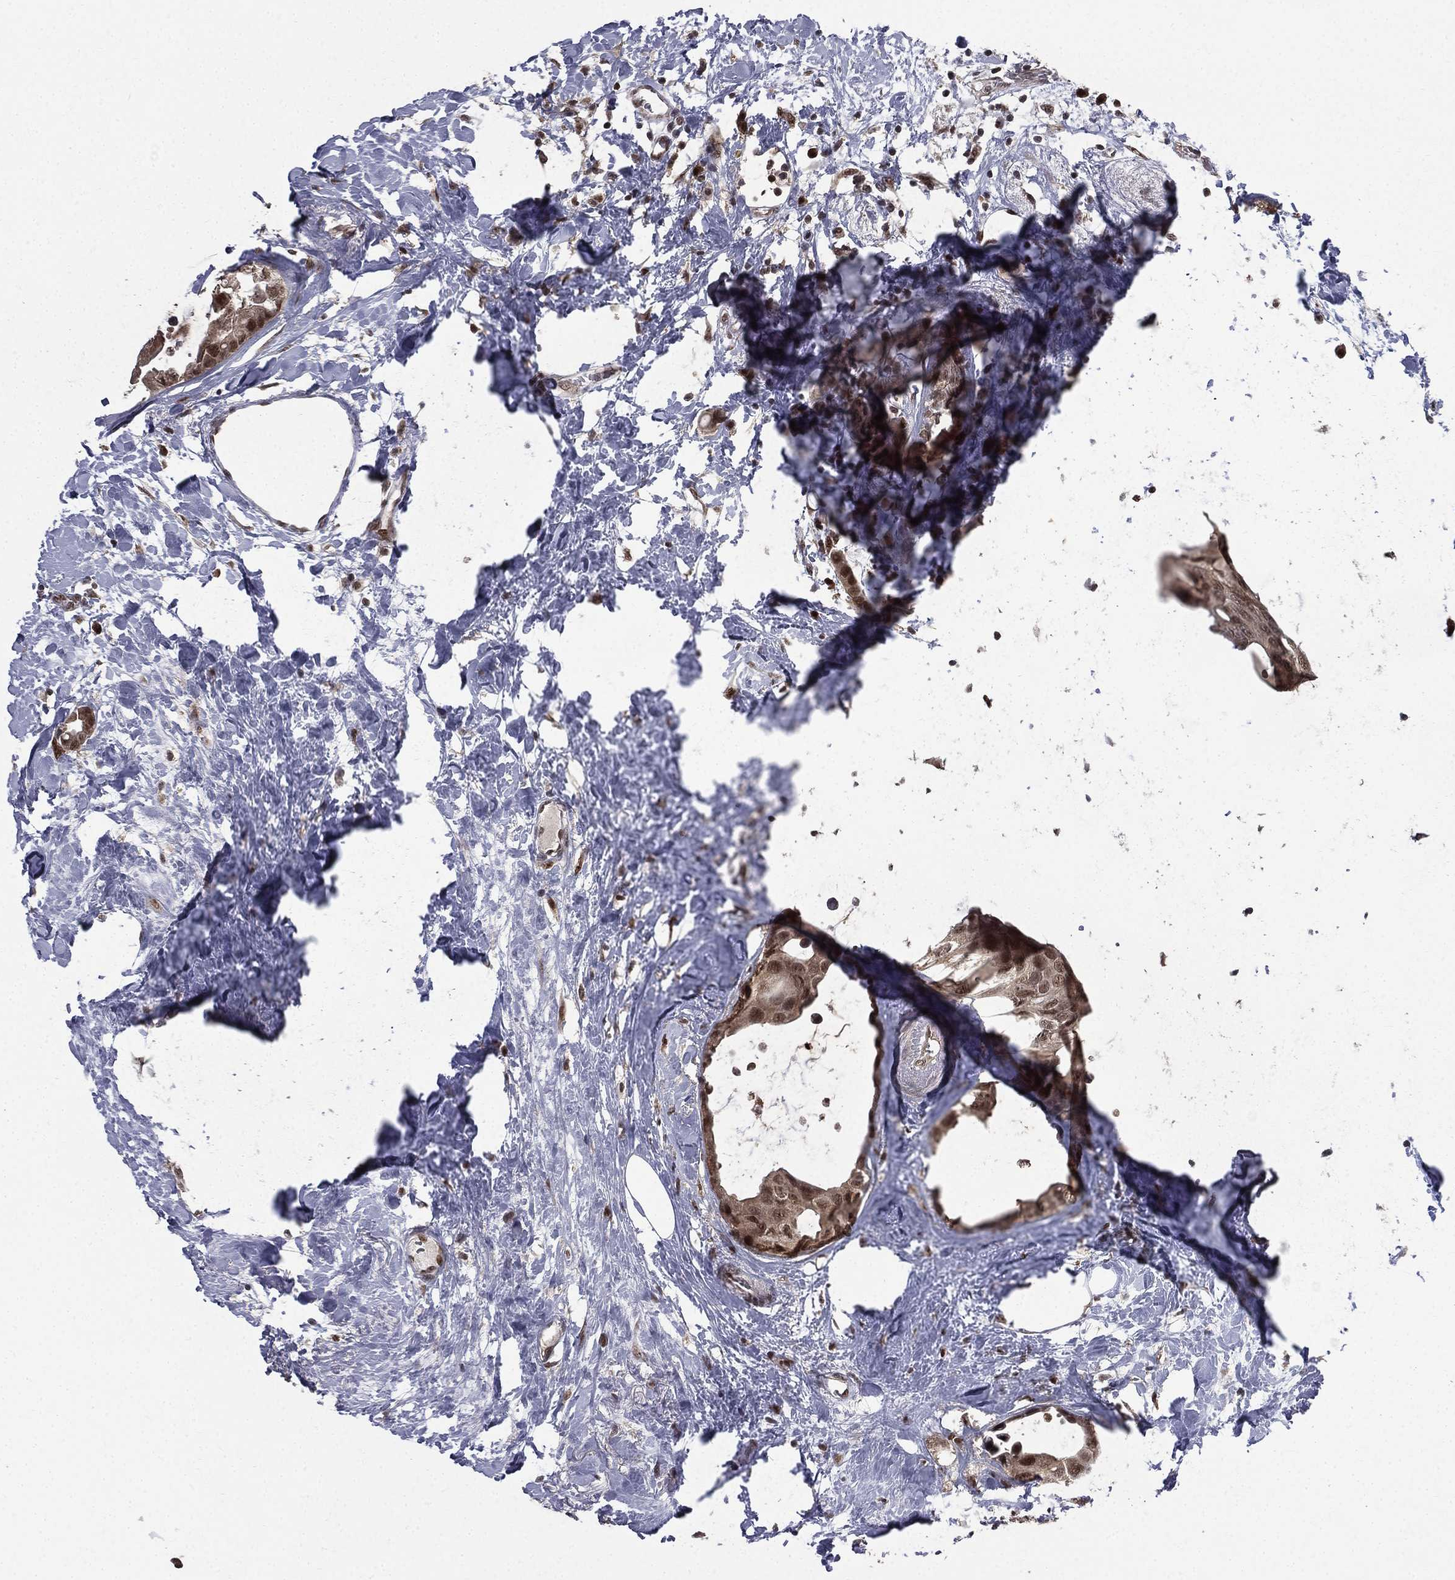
{"staining": {"intensity": "moderate", "quantity": ">75%", "location": "cytoplasmic/membranous,nuclear"}, "tissue": "breast cancer", "cell_type": "Tumor cells", "image_type": "cancer", "snomed": [{"axis": "morphology", "description": "Duct carcinoma"}, {"axis": "topography", "description": "Breast"}], "caption": "Human breast cancer (intraductal carcinoma) stained with a brown dye displays moderate cytoplasmic/membranous and nuclear positive staining in approximately >75% of tumor cells.", "gene": "JMJD6", "patient": {"sex": "female", "age": 45}}